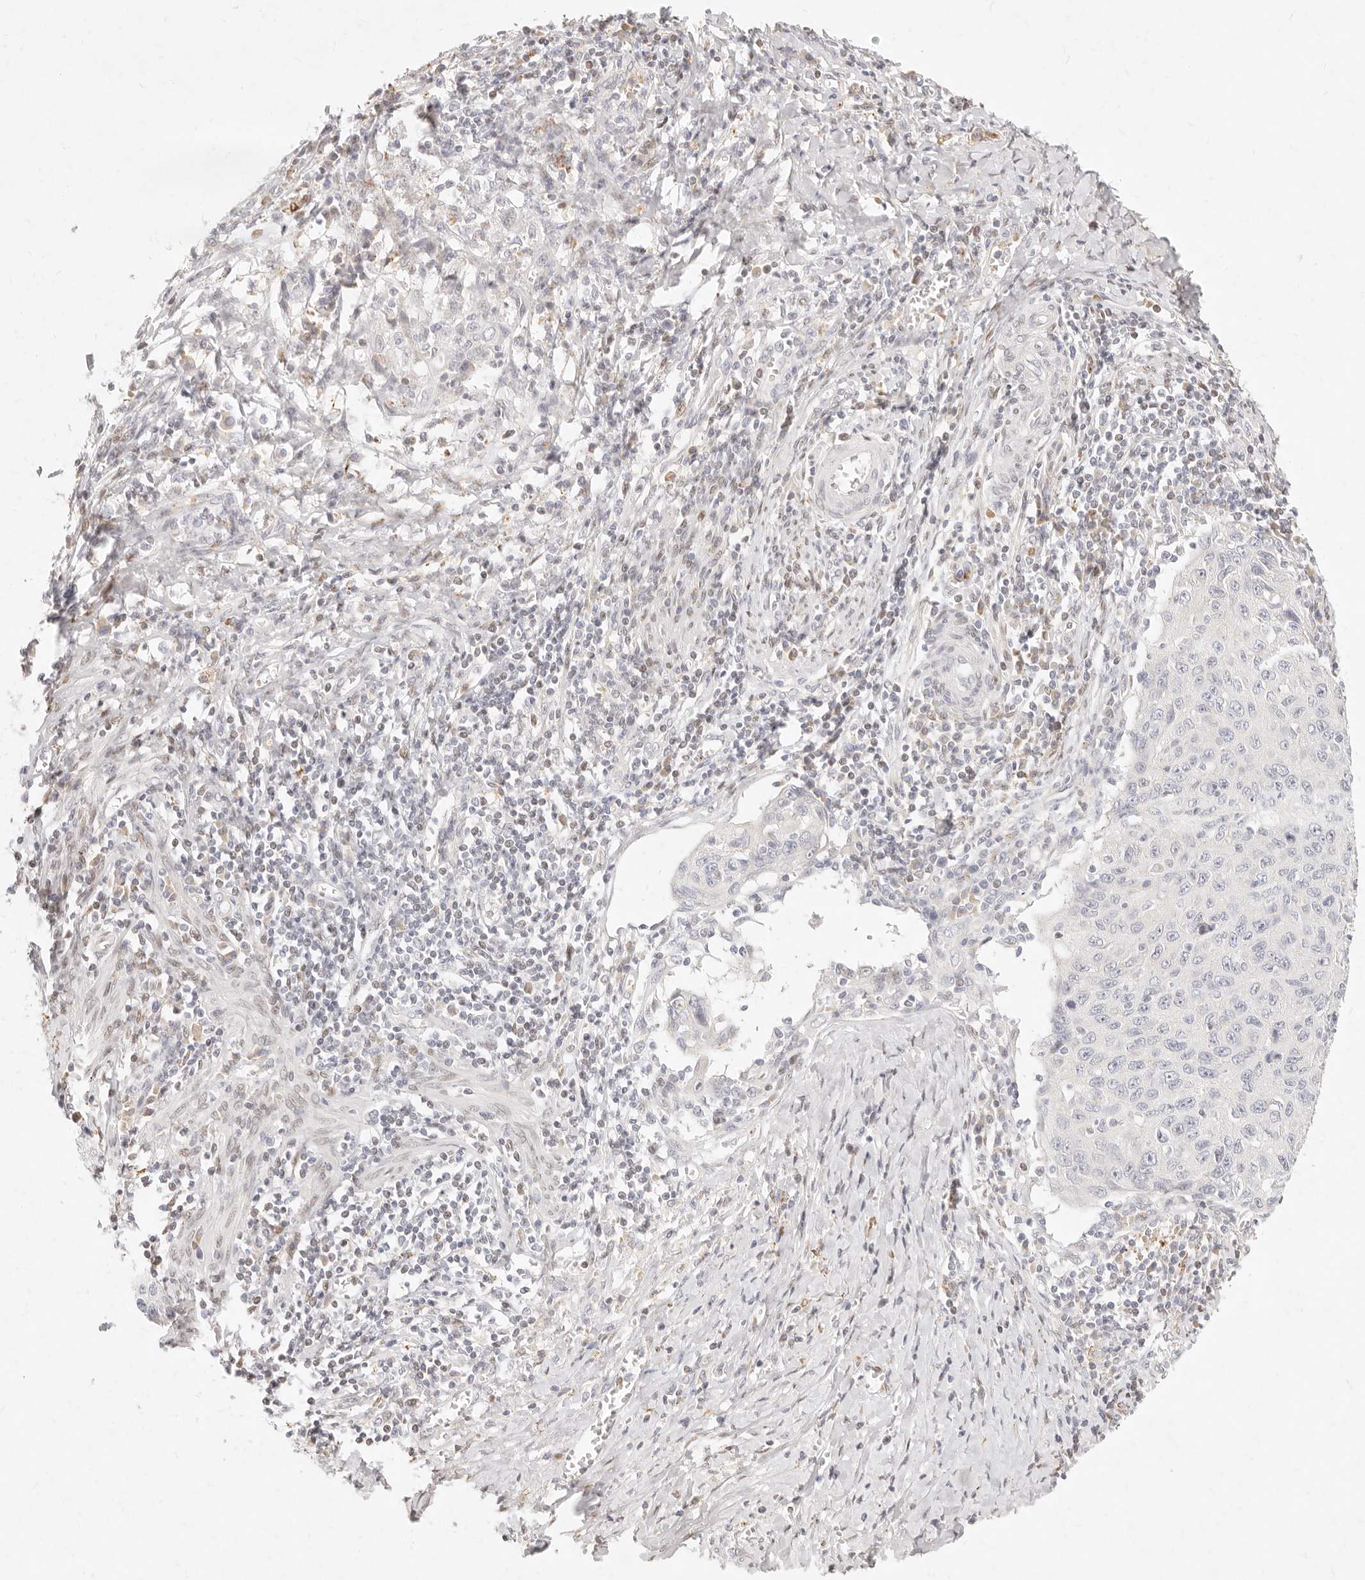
{"staining": {"intensity": "negative", "quantity": "none", "location": "none"}, "tissue": "cervical cancer", "cell_type": "Tumor cells", "image_type": "cancer", "snomed": [{"axis": "morphology", "description": "Squamous cell carcinoma, NOS"}, {"axis": "topography", "description": "Cervix"}], "caption": "Immunohistochemistry histopathology image of human cervical cancer stained for a protein (brown), which demonstrates no expression in tumor cells. (Brightfield microscopy of DAB (3,3'-diaminobenzidine) immunohistochemistry (IHC) at high magnification).", "gene": "ASCL3", "patient": {"sex": "female", "age": 53}}